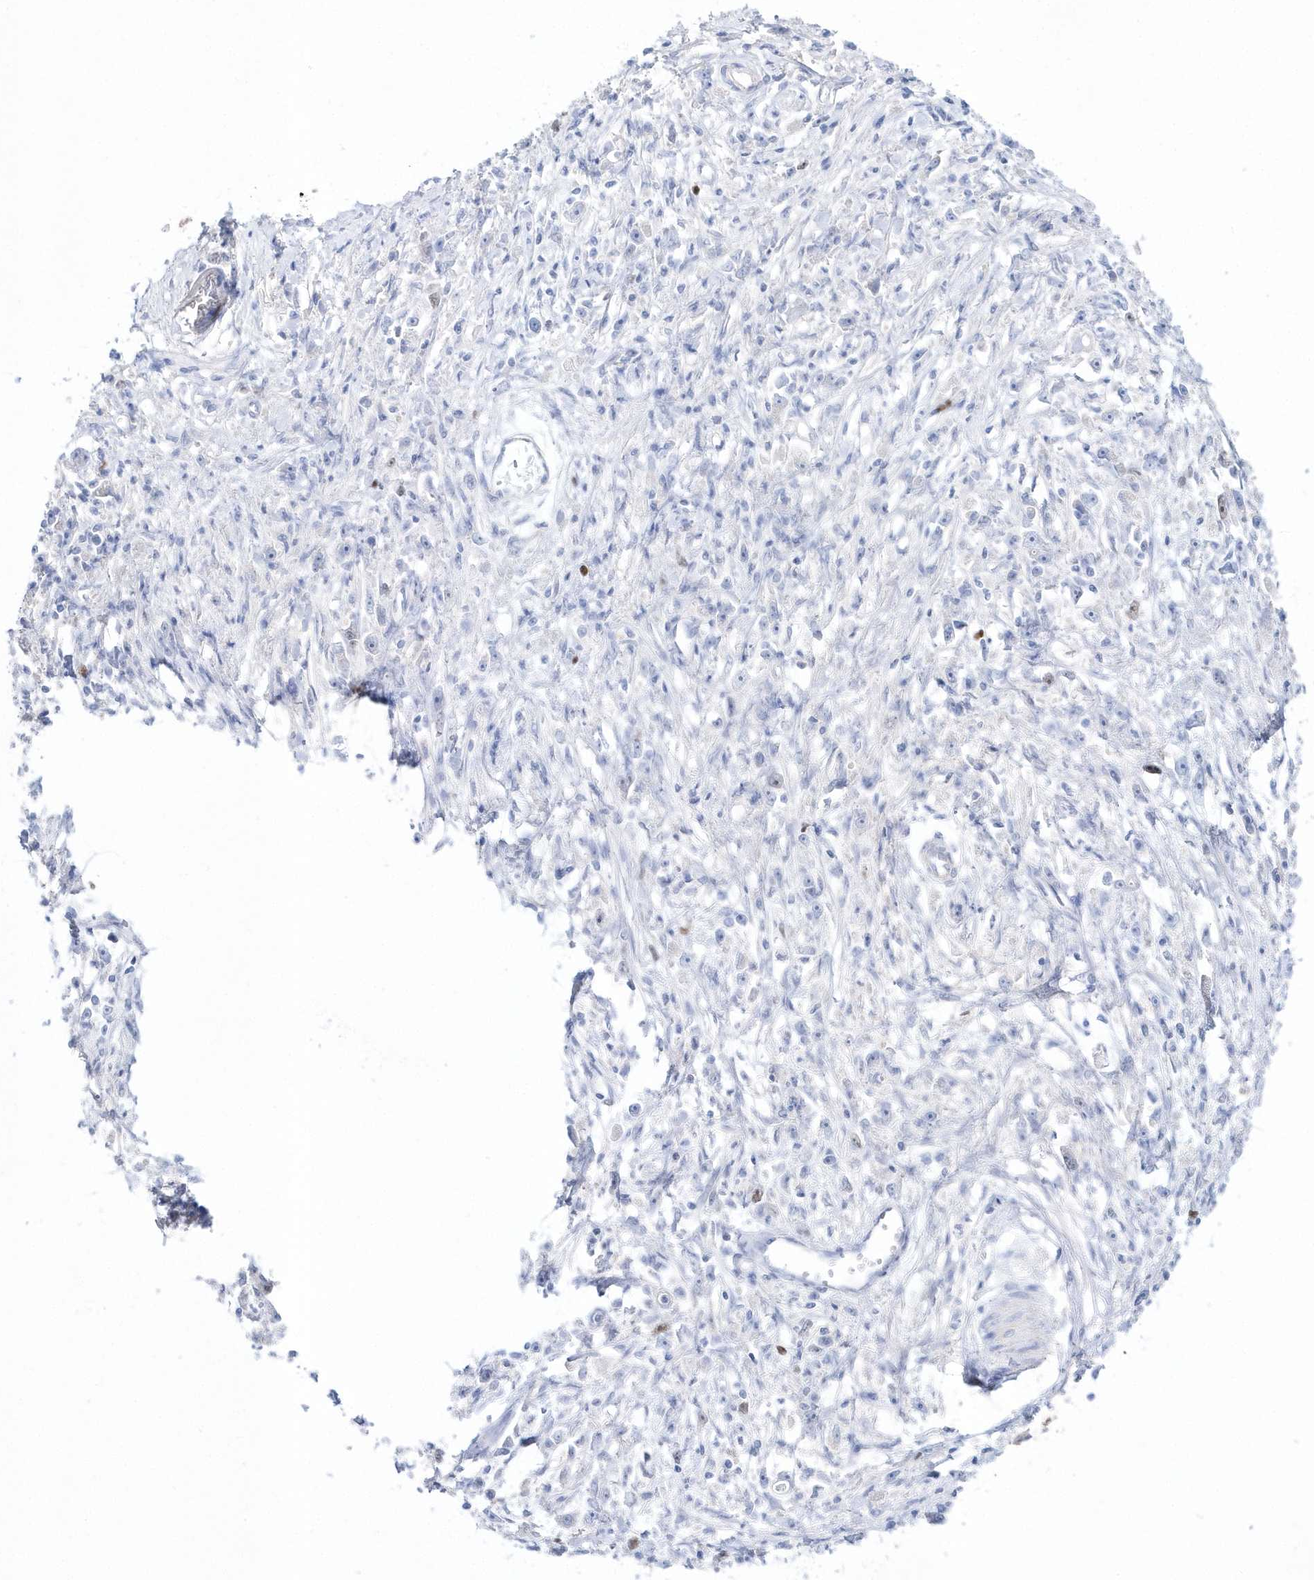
{"staining": {"intensity": "moderate", "quantity": "<25%", "location": "nuclear"}, "tissue": "stomach cancer", "cell_type": "Tumor cells", "image_type": "cancer", "snomed": [{"axis": "morphology", "description": "Adenocarcinoma, NOS"}, {"axis": "topography", "description": "Stomach"}], "caption": "The micrograph displays a brown stain indicating the presence of a protein in the nuclear of tumor cells in stomach cancer (adenocarcinoma). The staining was performed using DAB to visualize the protein expression in brown, while the nuclei were stained in blue with hematoxylin (Magnification: 20x).", "gene": "TMCO6", "patient": {"sex": "female", "age": 59}}